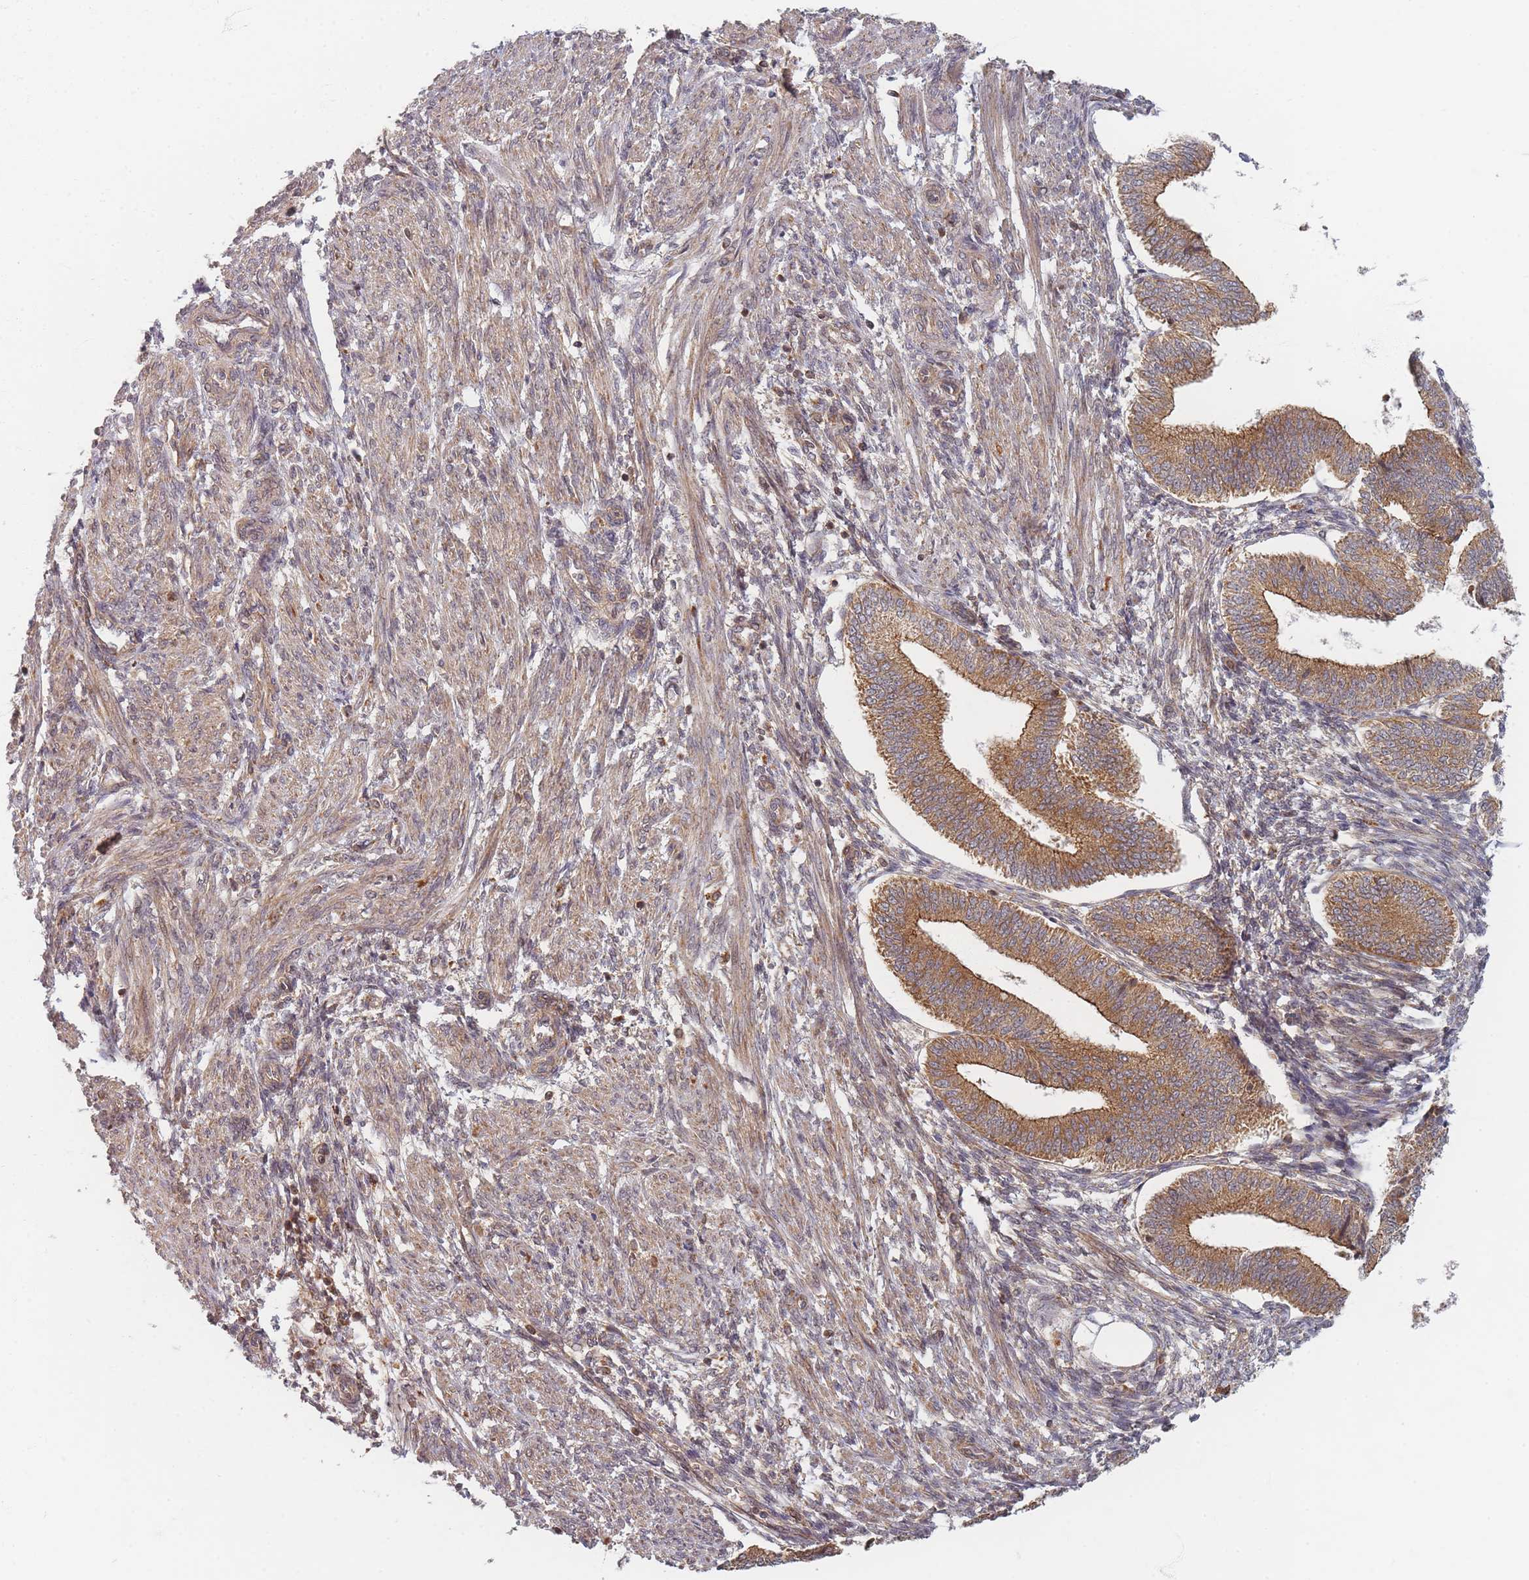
{"staining": {"intensity": "weak", "quantity": ">75%", "location": "cytoplasmic/membranous"}, "tissue": "endometrium", "cell_type": "Cells in endometrial stroma", "image_type": "normal", "snomed": [{"axis": "morphology", "description": "Normal tissue, NOS"}, {"axis": "topography", "description": "Endometrium"}], "caption": "Immunohistochemistry (IHC) image of unremarkable endometrium: endometrium stained using immunohistochemistry (IHC) shows low levels of weak protein expression localized specifically in the cytoplasmic/membranous of cells in endometrial stroma, appearing as a cytoplasmic/membranous brown color.", "gene": "RADX", "patient": {"sex": "female", "age": 34}}